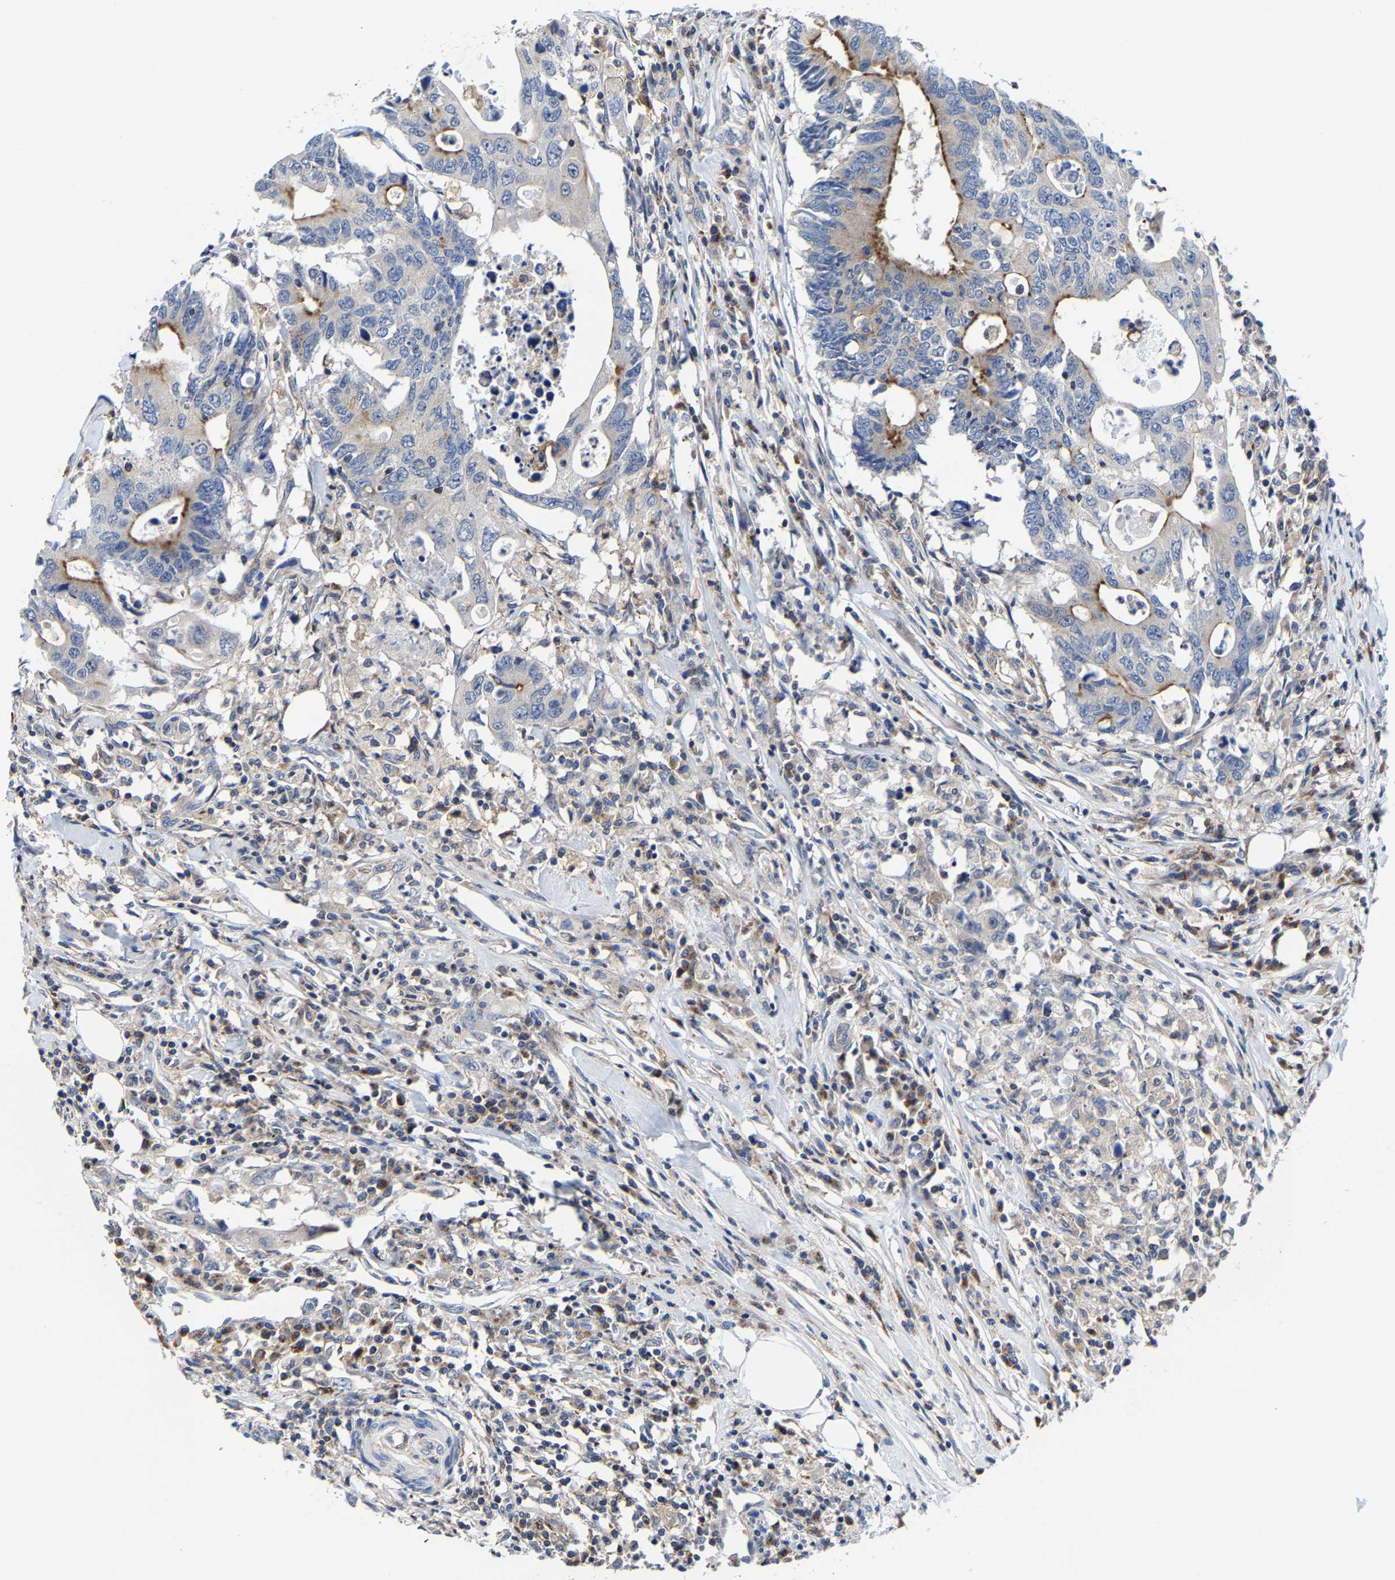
{"staining": {"intensity": "moderate", "quantity": ">75%", "location": "cytoplasmic/membranous"}, "tissue": "colorectal cancer", "cell_type": "Tumor cells", "image_type": "cancer", "snomed": [{"axis": "morphology", "description": "Adenocarcinoma, NOS"}, {"axis": "topography", "description": "Colon"}], "caption": "Protein analysis of colorectal cancer tissue exhibits moderate cytoplasmic/membranous positivity in approximately >75% of tumor cells. The staining was performed using DAB, with brown indicating positive protein expression. Nuclei are stained blue with hematoxylin.", "gene": "PFKFB3", "patient": {"sex": "male", "age": 71}}